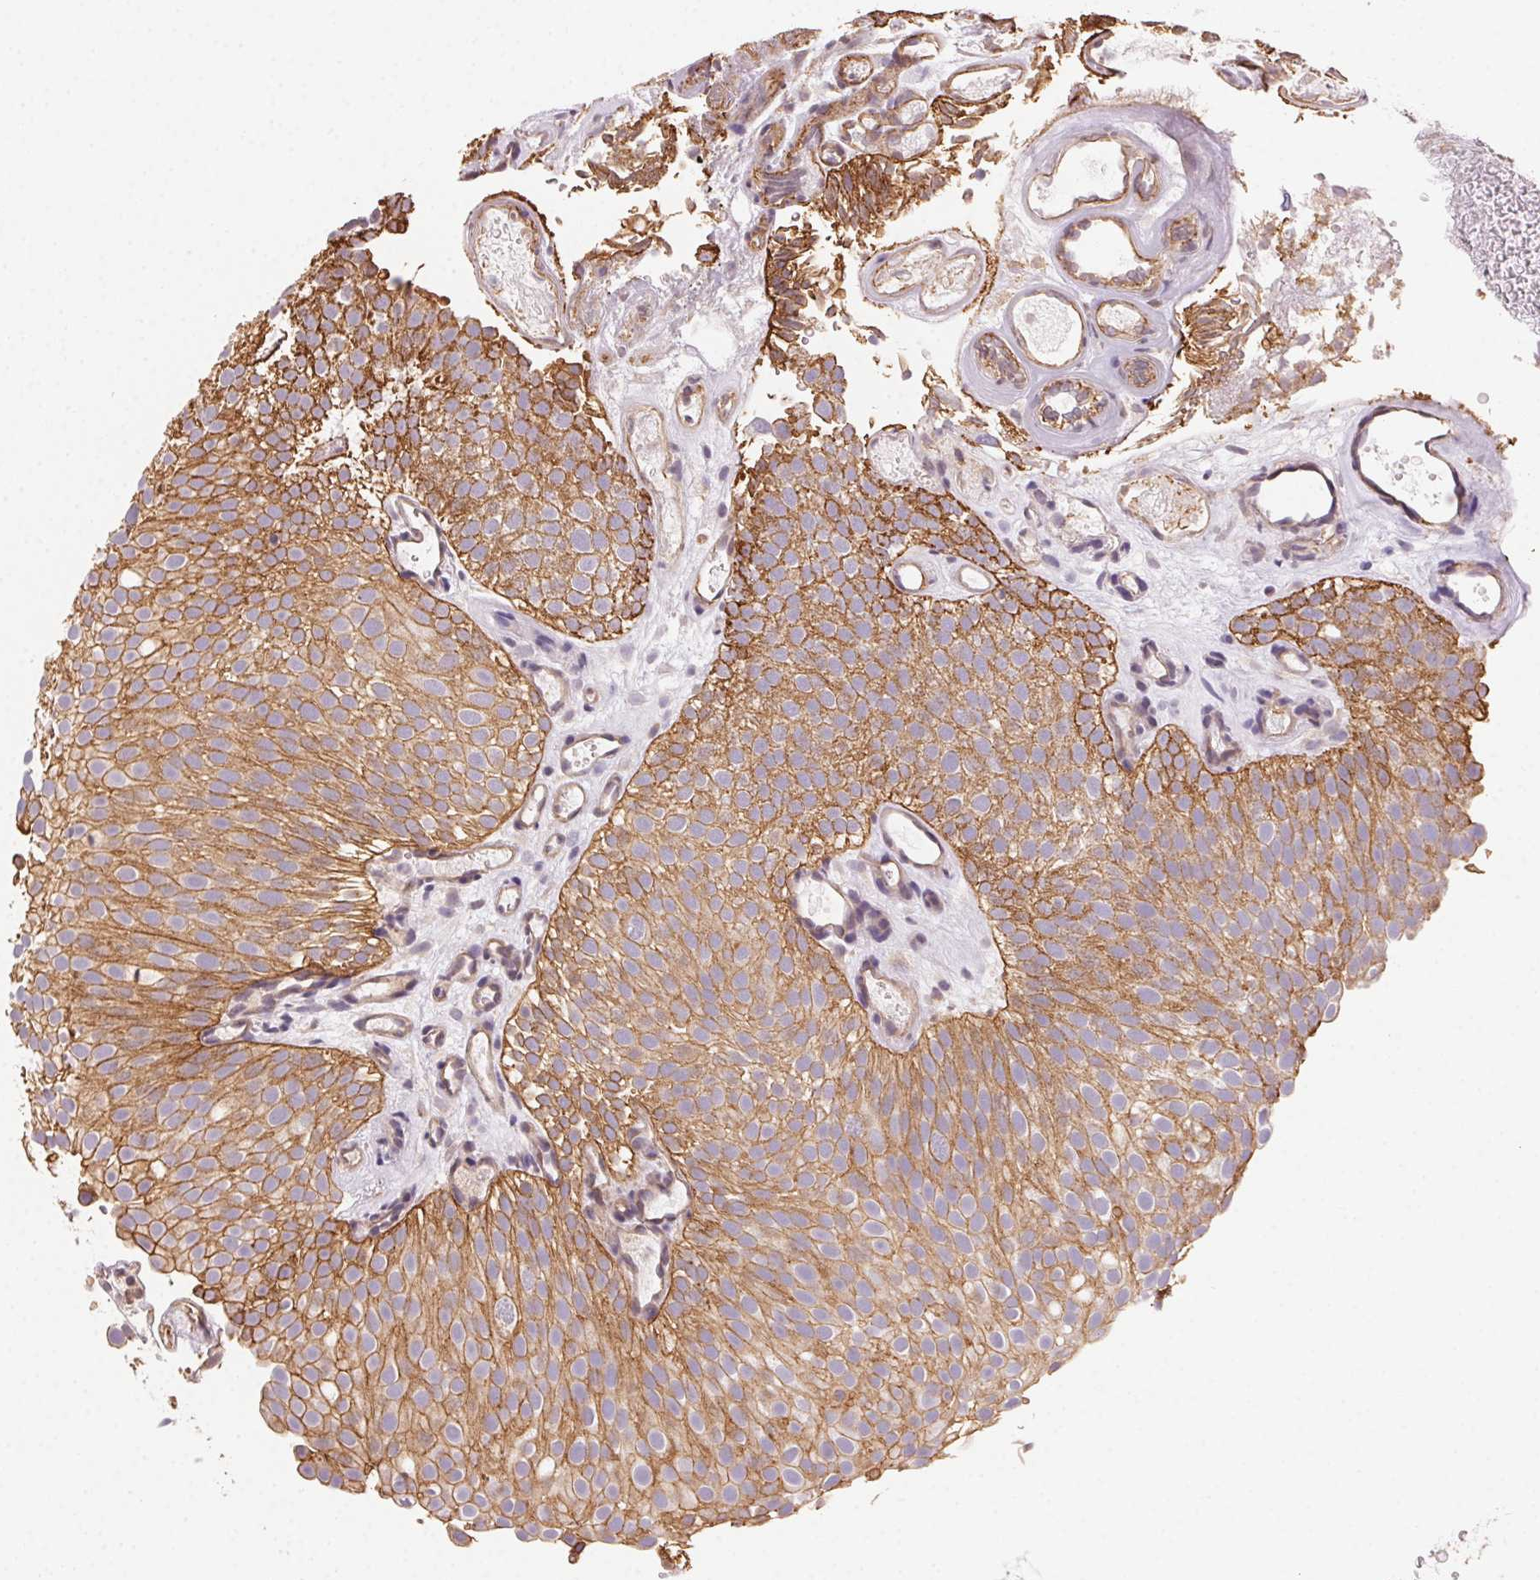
{"staining": {"intensity": "moderate", "quantity": ">75%", "location": "cytoplasmic/membranous"}, "tissue": "urothelial cancer", "cell_type": "Tumor cells", "image_type": "cancer", "snomed": [{"axis": "morphology", "description": "Urothelial carcinoma, Low grade"}, {"axis": "topography", "description": "Urinary bladder"}], "caption": "A brown stain highlights moderate cytoplasmic/membranous expression of a protein in human low-grade urothelial carcinoma tumor cells.", "gene": "PLA2G4F", "patient": {"sex": "male", "age": 78}}